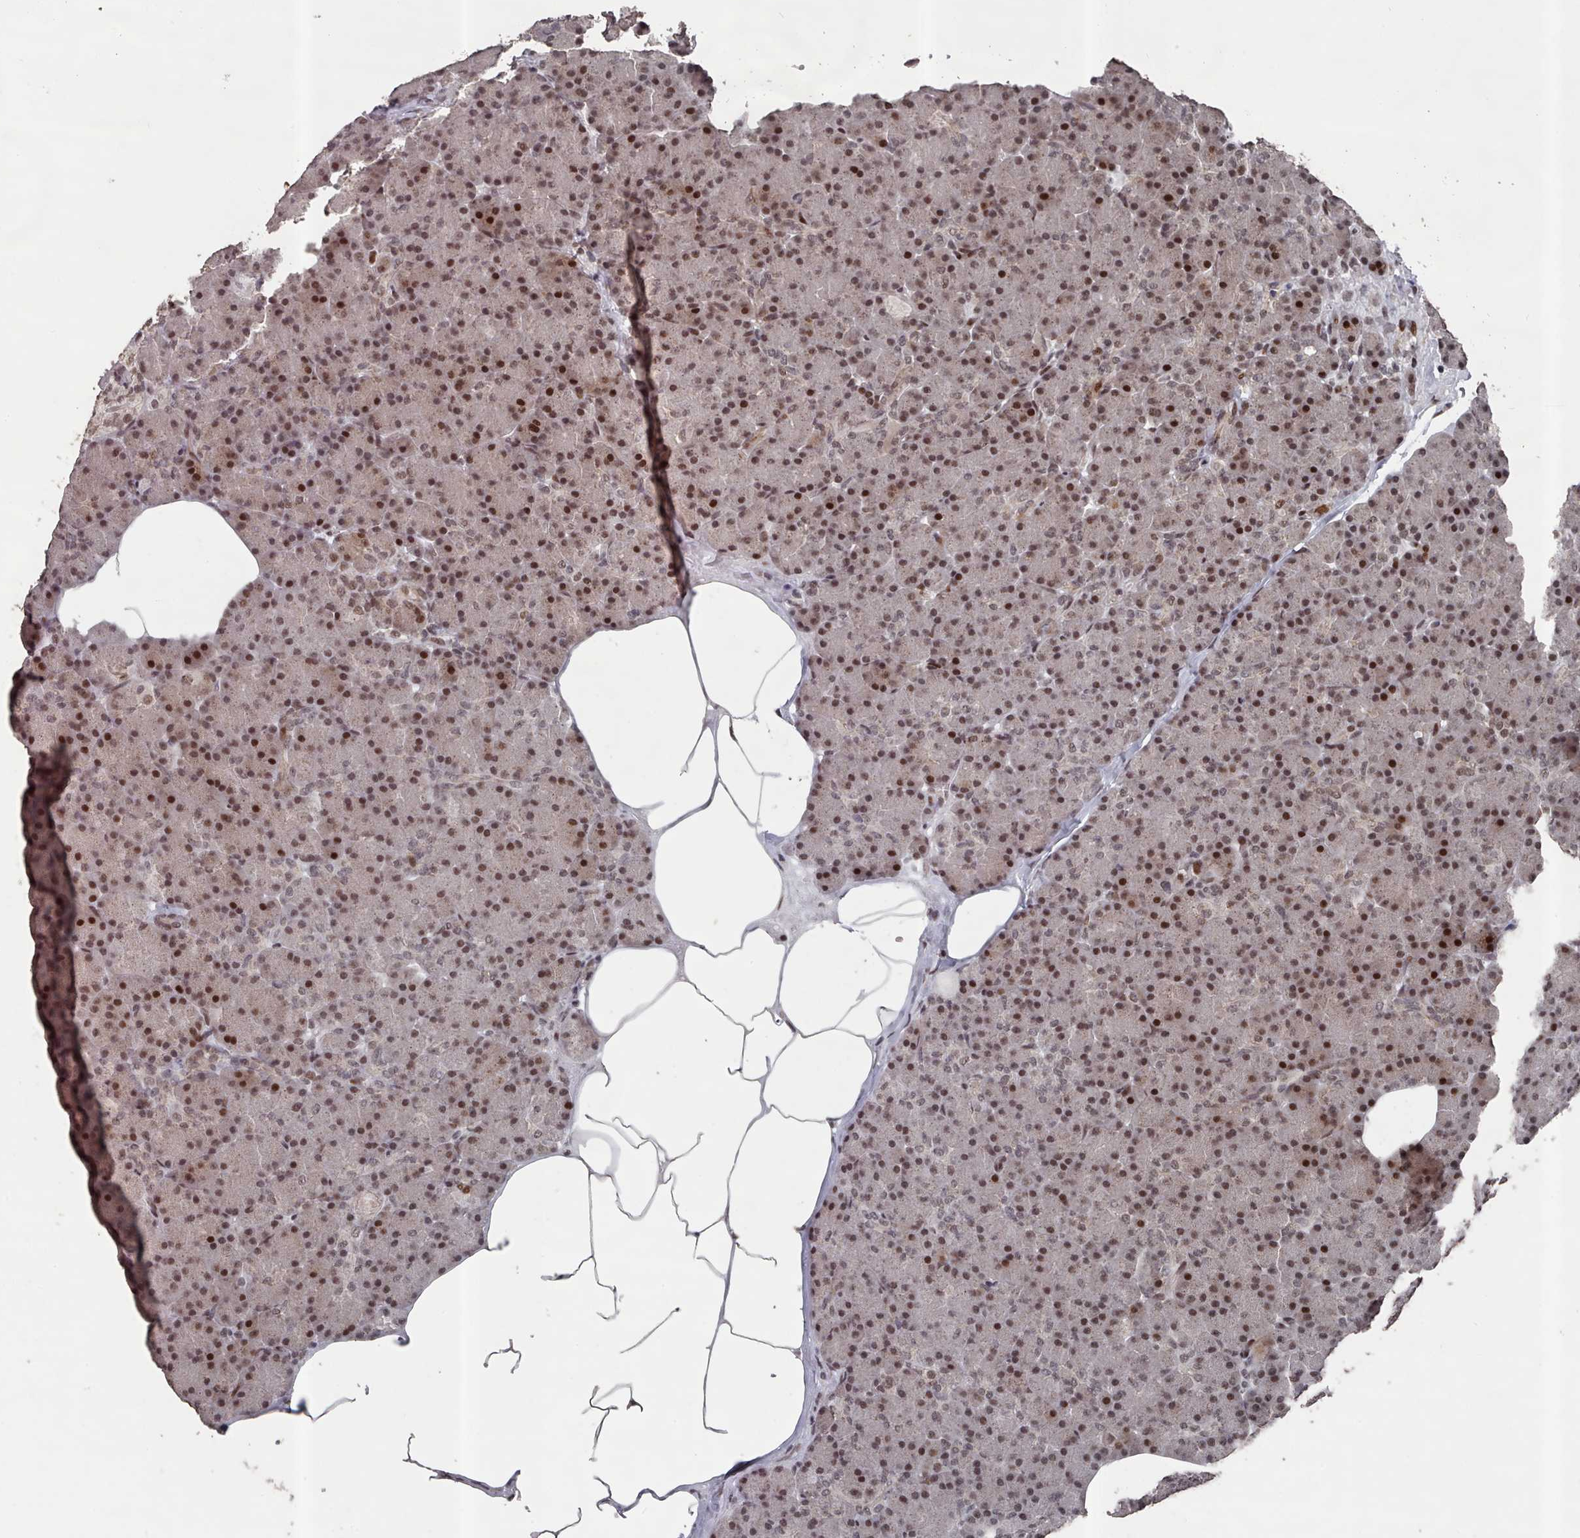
{"staining": {"intensity": "moderate", "quantity": ">75%", "location": "nuclear"}, "tissue": "pancreas", "cell_type": "Exocrine glandular cells", "image_type": "normal", "snomed": [{"axis": "morphology", "description": "Normal tissue, NOS"}, {"axis": "topography", "description": "Pancreas"}], "caption": "Immunohistochemistry histopathology image of unremarkable human pancreas stained for a protein (brown), which shows medium levels of moderate nuclear expression in about >75% of exocrine glandular cells.", "gene": "PNRC2", "patient": {"sex": "female", "age": 43}}